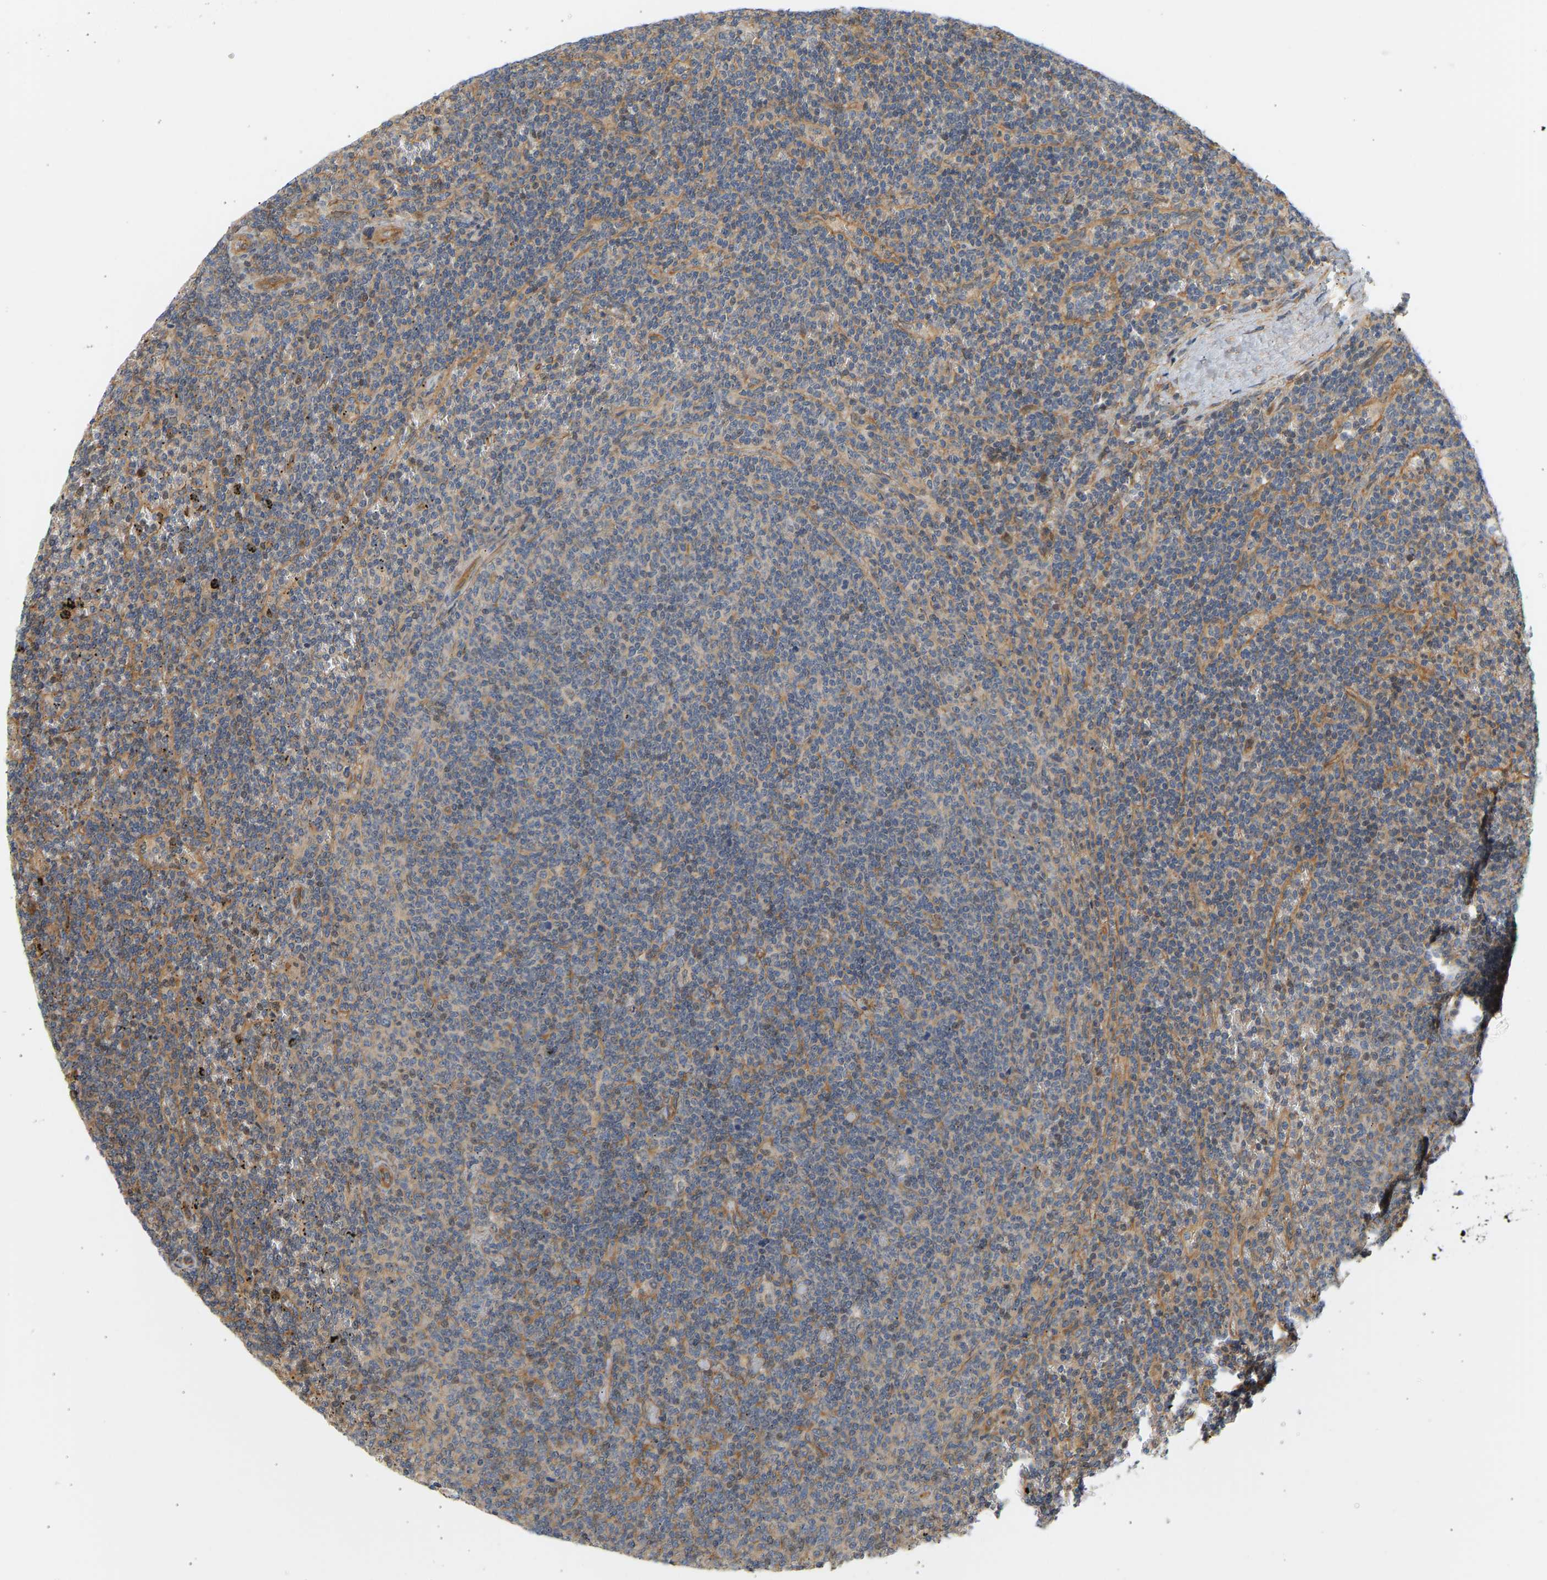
{"staining": {"intensity": "weak", "quantity": "<25%", "location": "nuclear"}, "tissue": "lymphoma", "cell_type": "Tumor cells", "image_type": "cancer", "snomed": [{"axis": "morphology", "description": "Malignant lymphoma, non-Hodgkin's type, Low grade"}, {"axis": "topography", "description": "Spleen"}], "caption": "A high-resolution photomicrograph shows IHC staining of malignant lymphoma, non-Hodgkin's type (low-grade), which shows no significant expression in tumor cells.", "gene": "CEP57", "patient": {"sex": "female", "age": 50}}